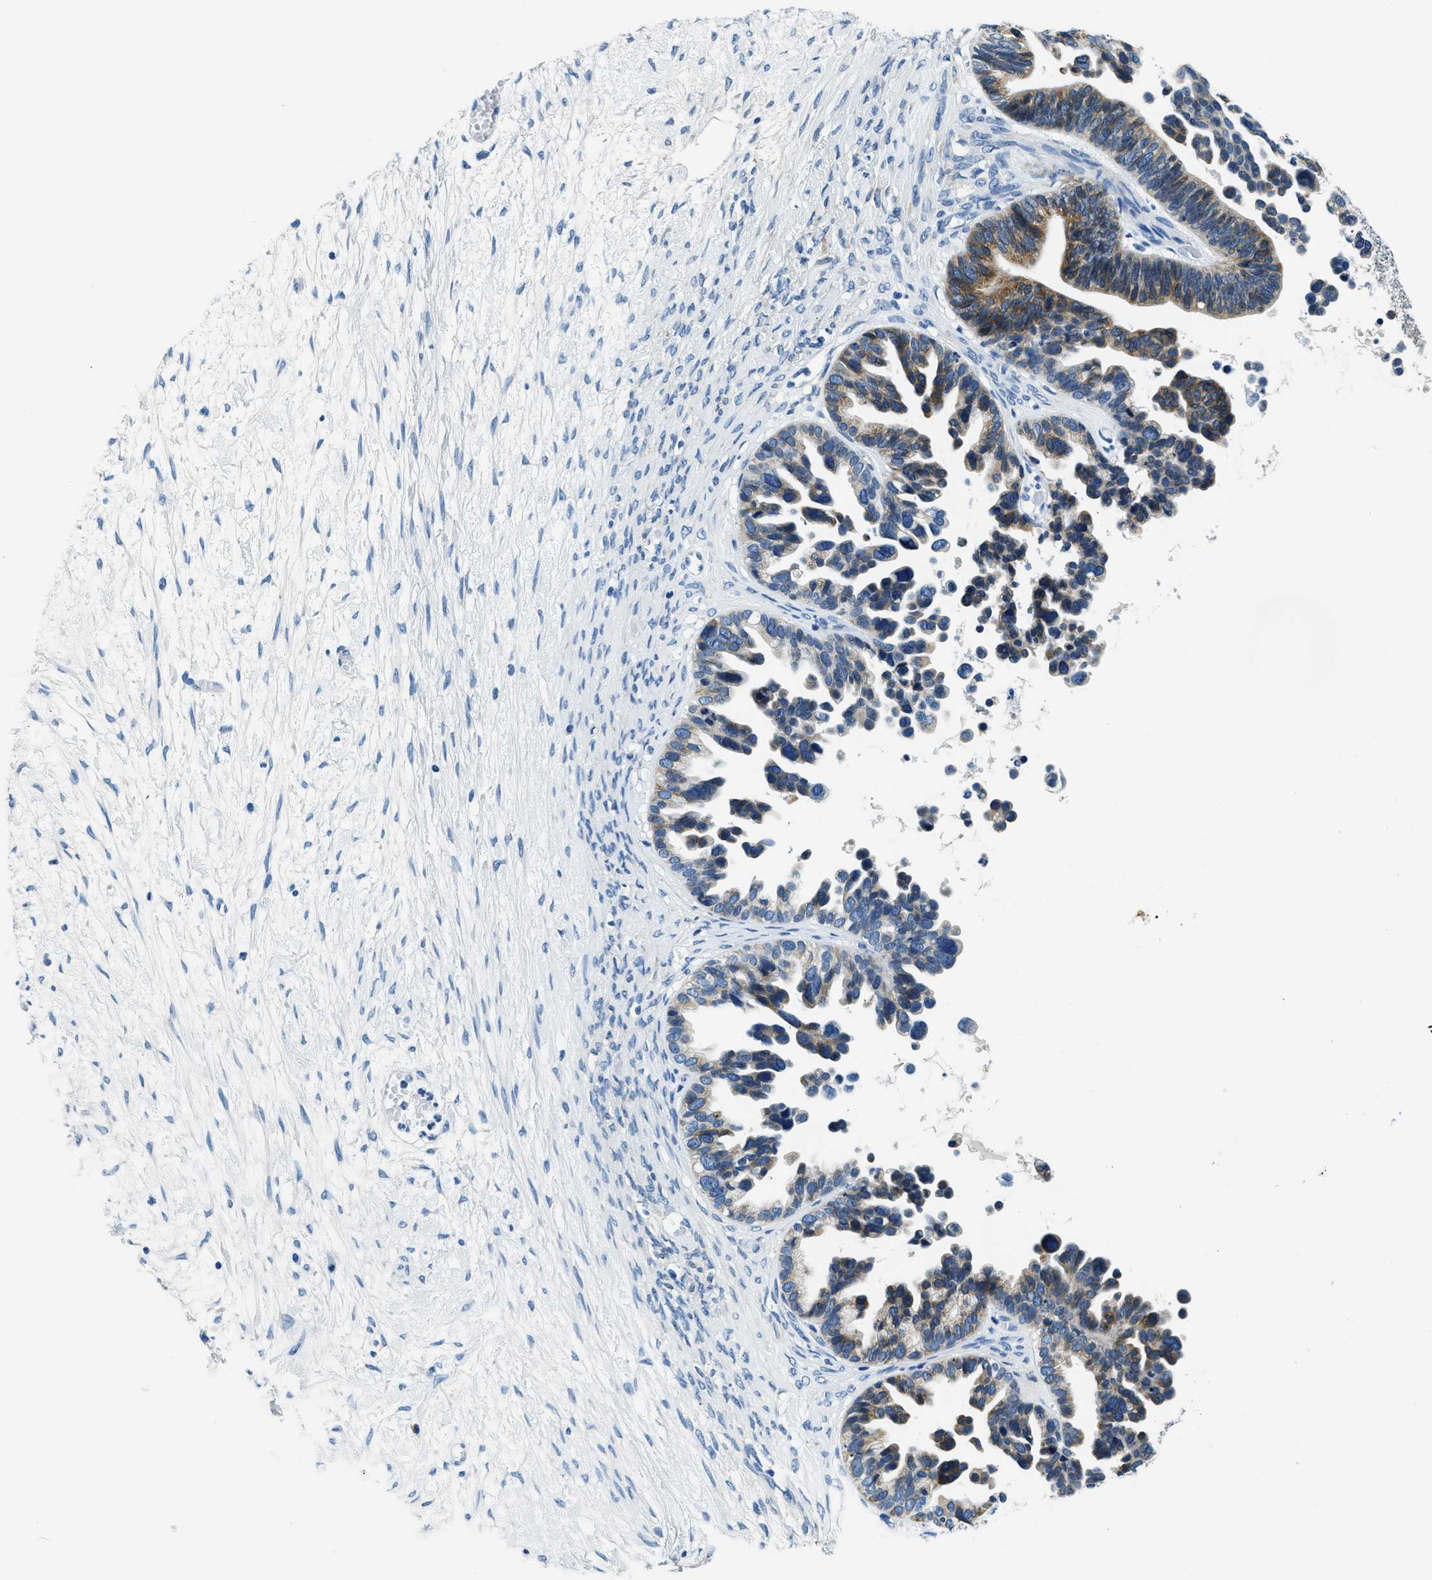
{"staining": {"intensity": "moderate", "quantity": "25%-75%", "location": "cytoplasmic/membranous"}, "tissue": "ovarian cancer", "cell_type": "Tumor cells", "image_type": "cancer", "snomed": [{"axis": "morphology", "description": "Cystadenocarcinoma, serous, NOS"}, {"axis": "topography", "description": "Ovary"}], "caption": "Serous cystadenocarcinoma (ovarian) stained with DAB (3,3'-diaminobenzidine) immunohistochemistry reveals medium levels of moderate cytoplasmic/membranous staining in approximately 25%-75% of tumor cells.", "gene": "UBAC2", "patient": {"sex": "female", "age": 56}}